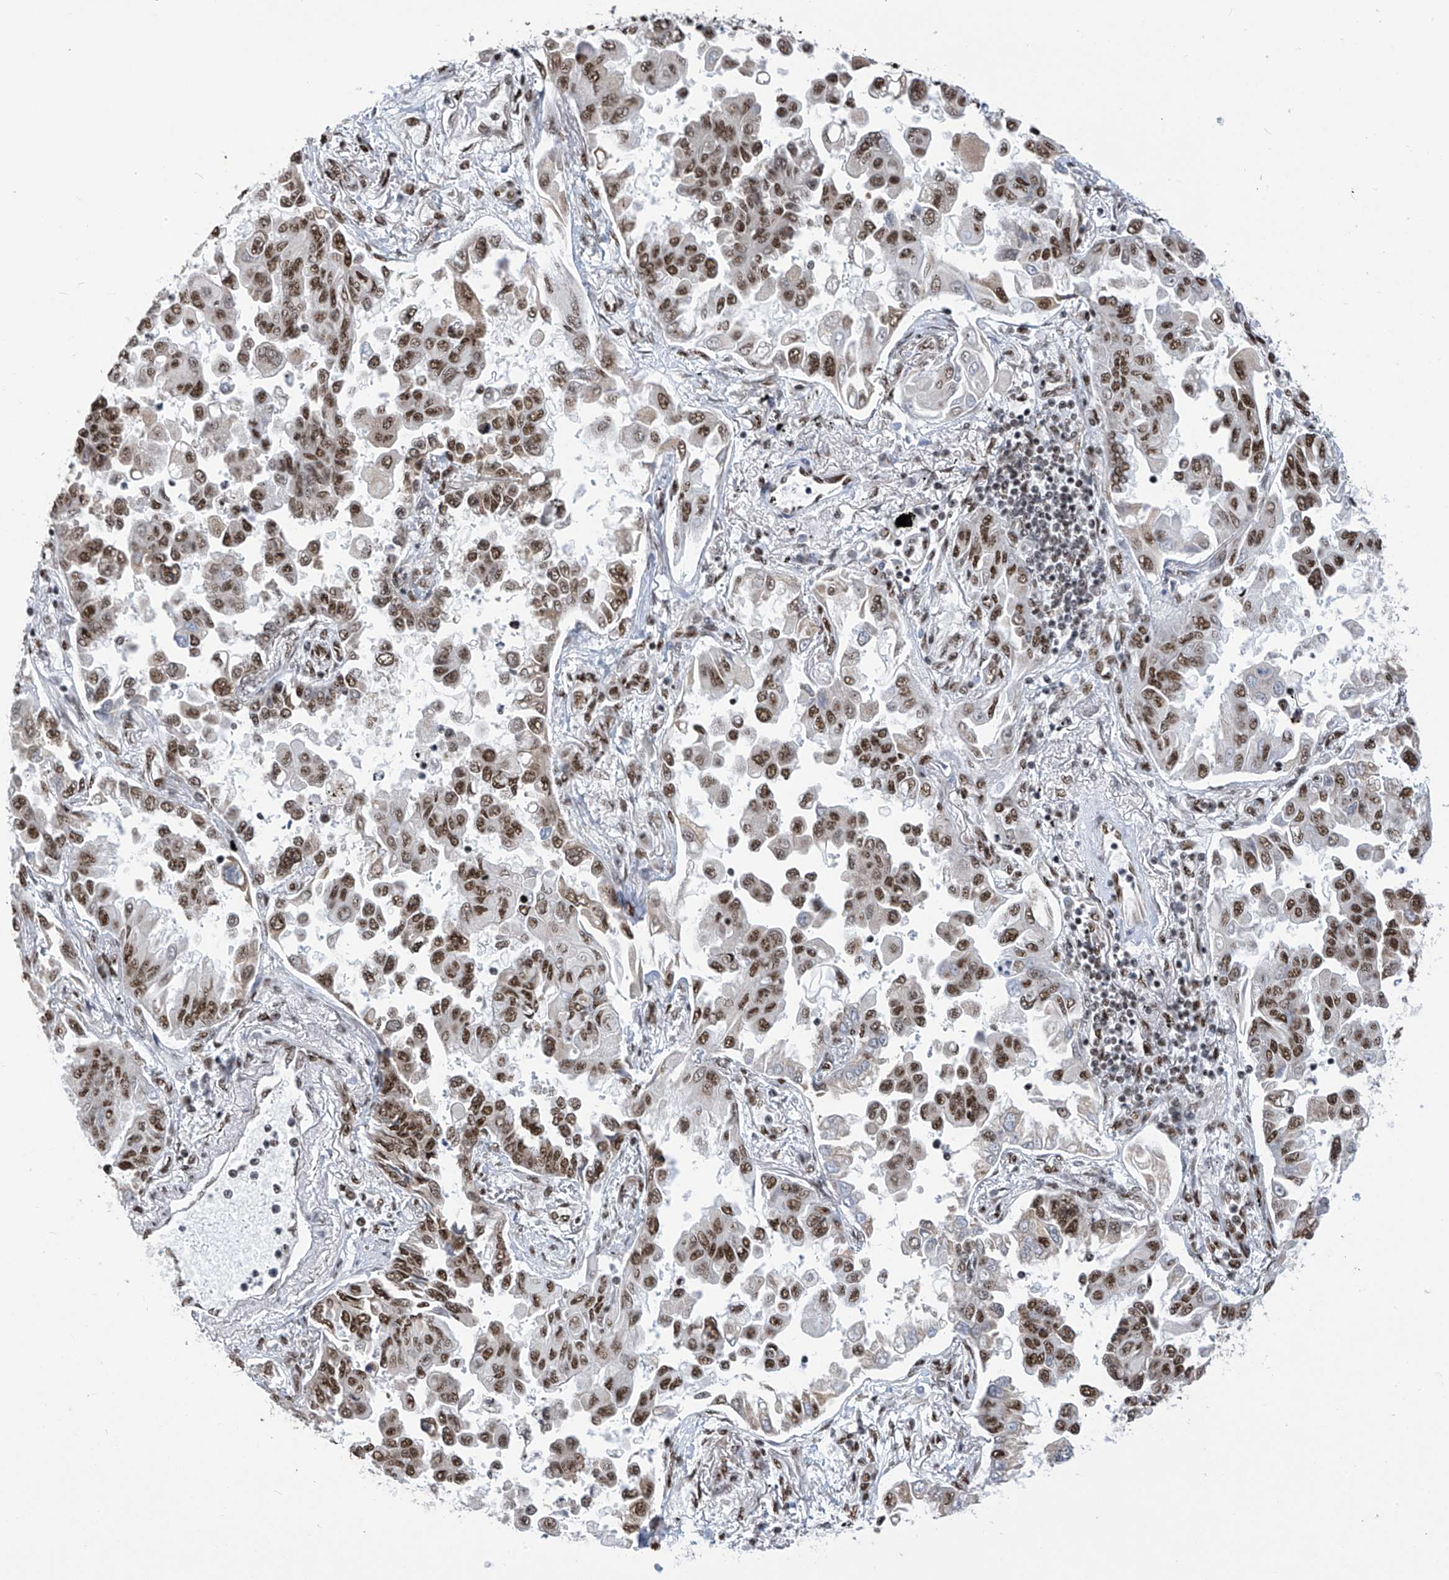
{"staining": {"intensity": "moderate", "quantity": ">75%", "location": "nuclear"}, "tissue": "lung cancer", "cell_type": "Tumor cells", "image_type": "cancer", "snomed": [{"axis": "morphology", "description": "Adenocarcinoma, NOS"}, {"axis": "topography", "description": "Lung"}], "caption": "An immunohistochemistry (IHC) photomicrograph of tumor tissue is shown. Protein staining in brown highlights moderate nuclear positivity in lung adenocarcinoma within tumor cells. (DAB = brown stain, brightfield microscopy at high magnification).", "gene": "APLF", "patient": {"sex": "female", "age": 67}}